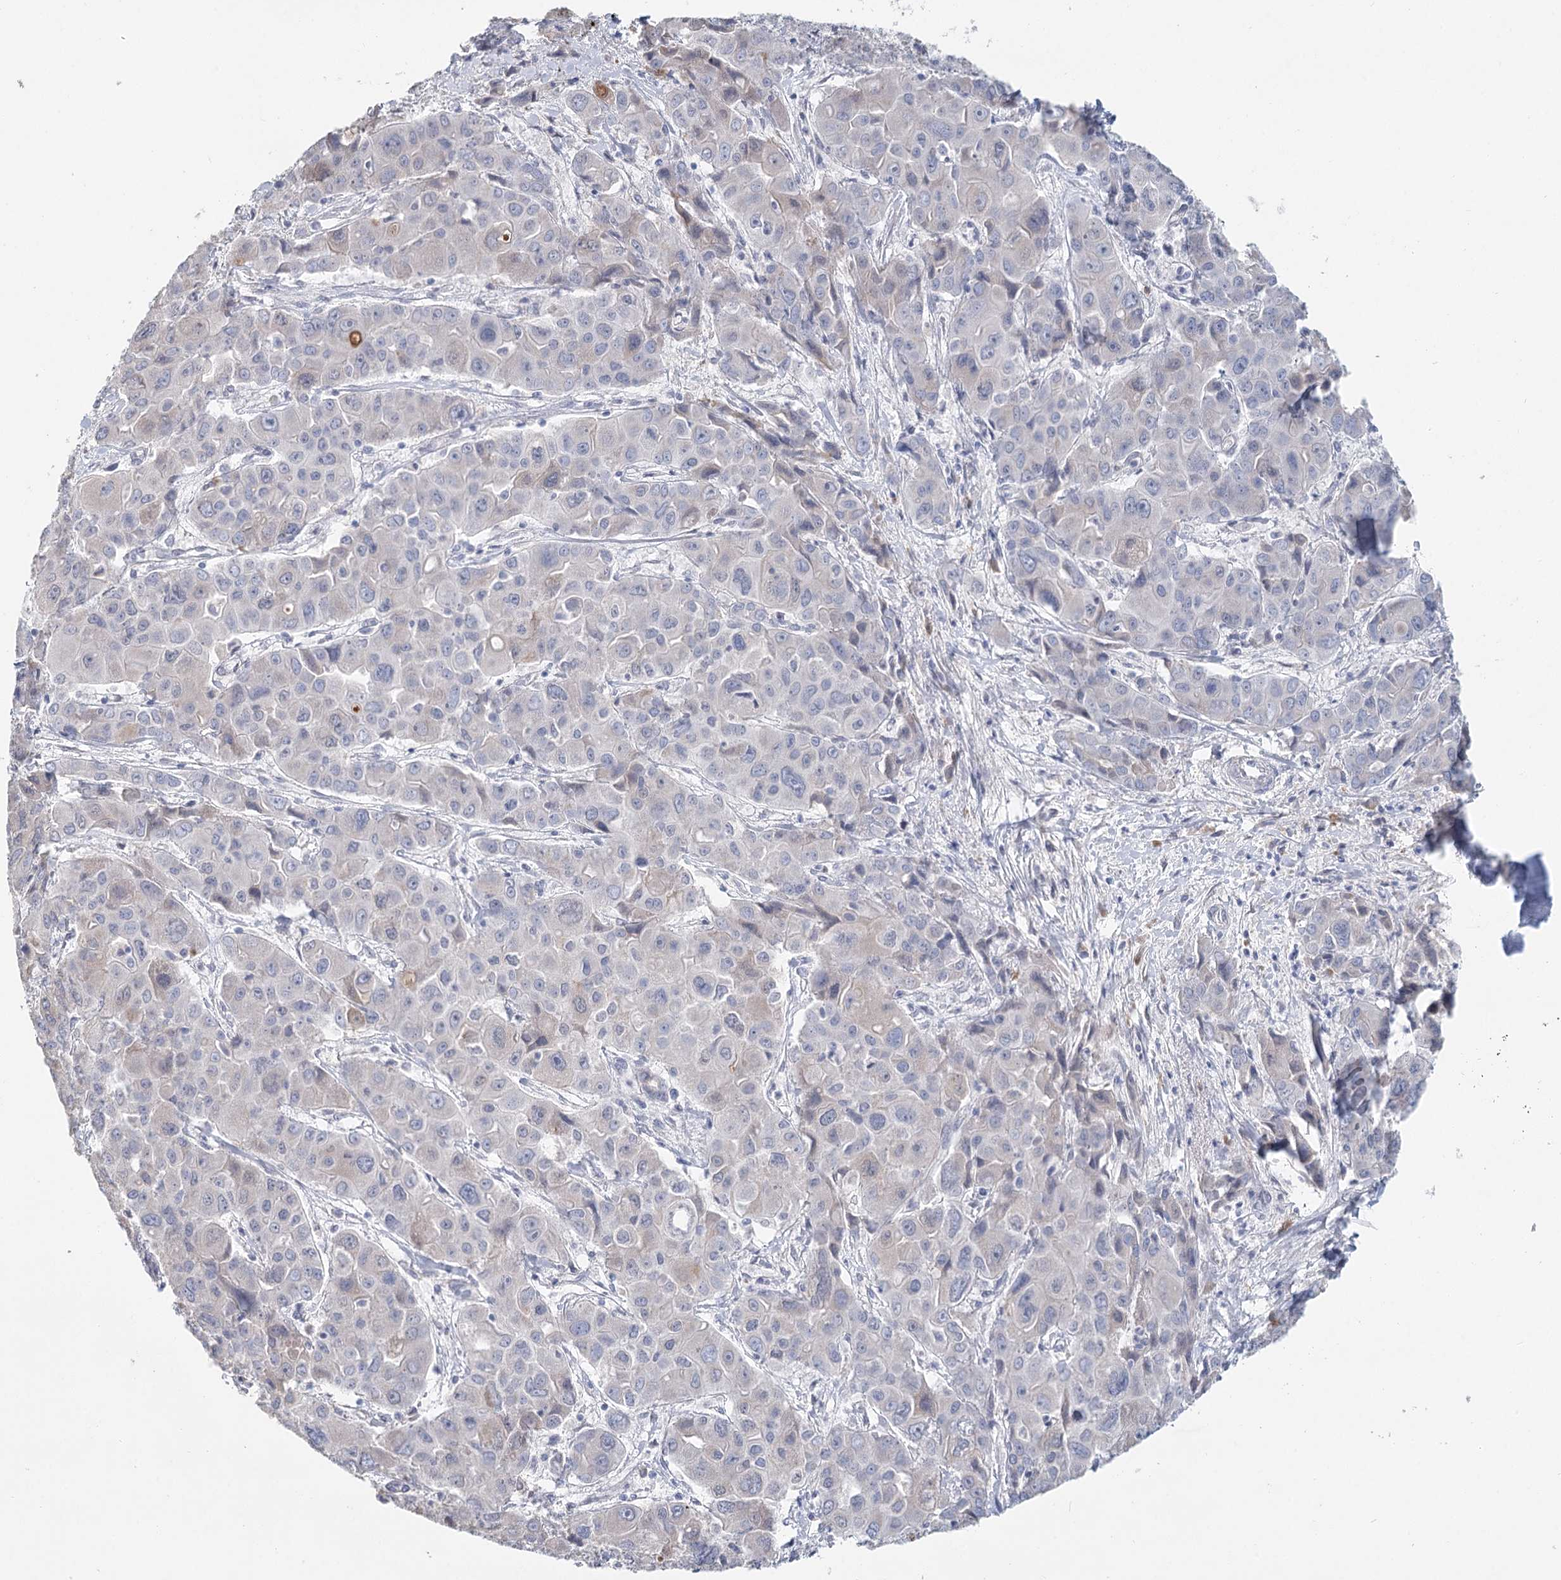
{"staining": {"intensity": "negative", "quantity": "none", "location": "none"}, "tissue": "liver cancer", "cell_type": "Tumor cells", "image_type": "cancer", "snomed": [{"axis": "morphology", "description": "Cholangiocarcinoma"}, {"axis": "topography", "description": "Liver"}], "caption": "Immunohistochemical staining of liver cholangiocarcinoma displays no significant expression in tumor cells.", "gene": "ARHGAP44", "patient": {"sex": "male", "age": 67}}